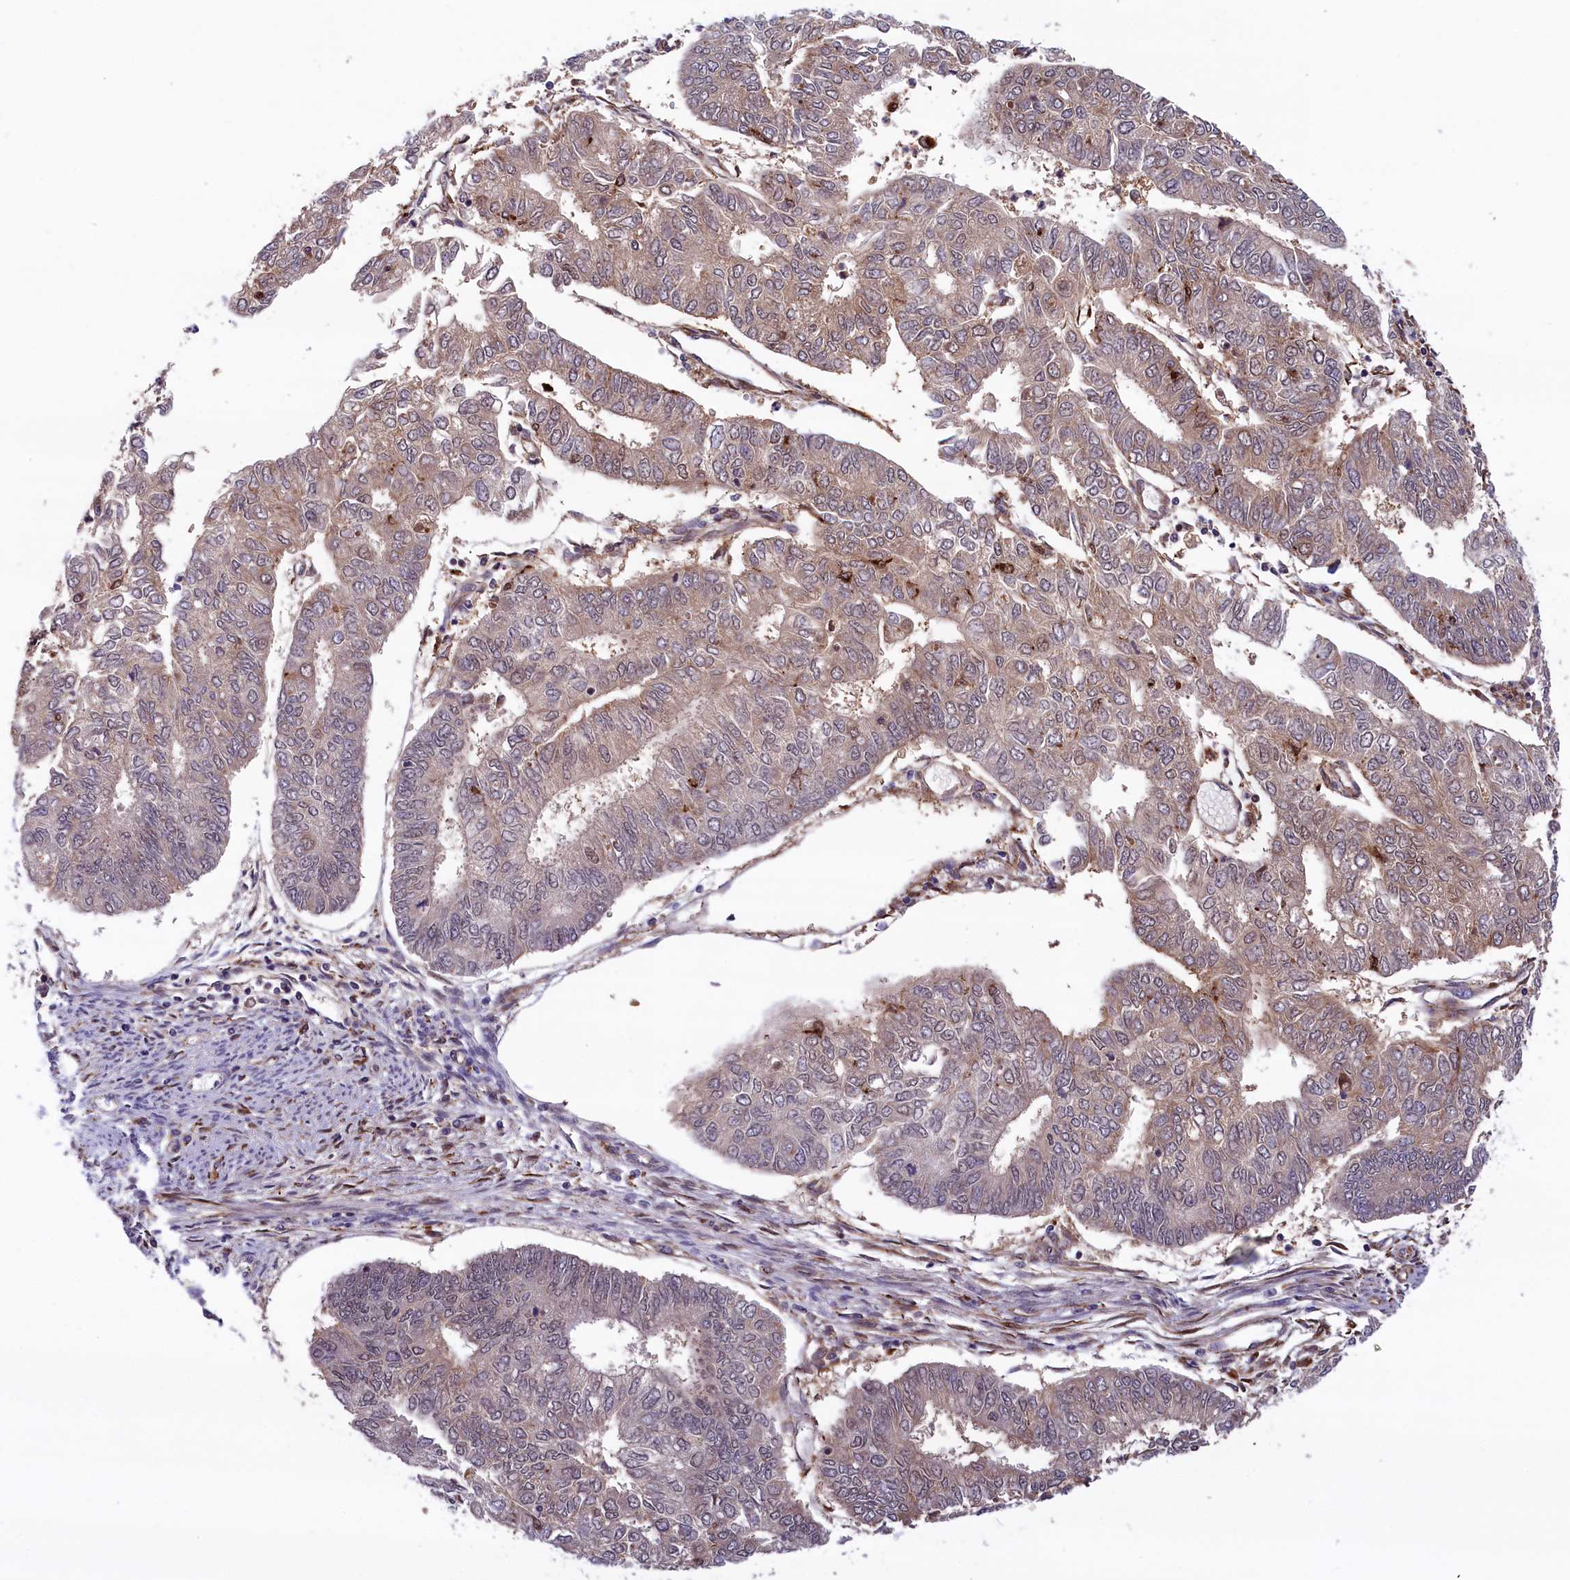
{"staining": {"intensity": "weak", "quantity": "25%-75%", "location": "cytoplasmic/membranous"}, "tissue": "endometrial cancer", "cell_type": "Tumor cells", "image_type": "cancer", "snomed": [{"axis": "morphology", "description": "Adenocarcinoma, NOS"}, {"axis": "topography", "description": "Endometrium"}], "caption": "This is a photomicrograph of immunohistochemistry (IHC) staining of endometrial cancer, which shows weak positivity in the cytoplasmic/membranous of tumor cells.", "gene": "MAN2B1", "patient": {"sex": "female", "age": 68}}